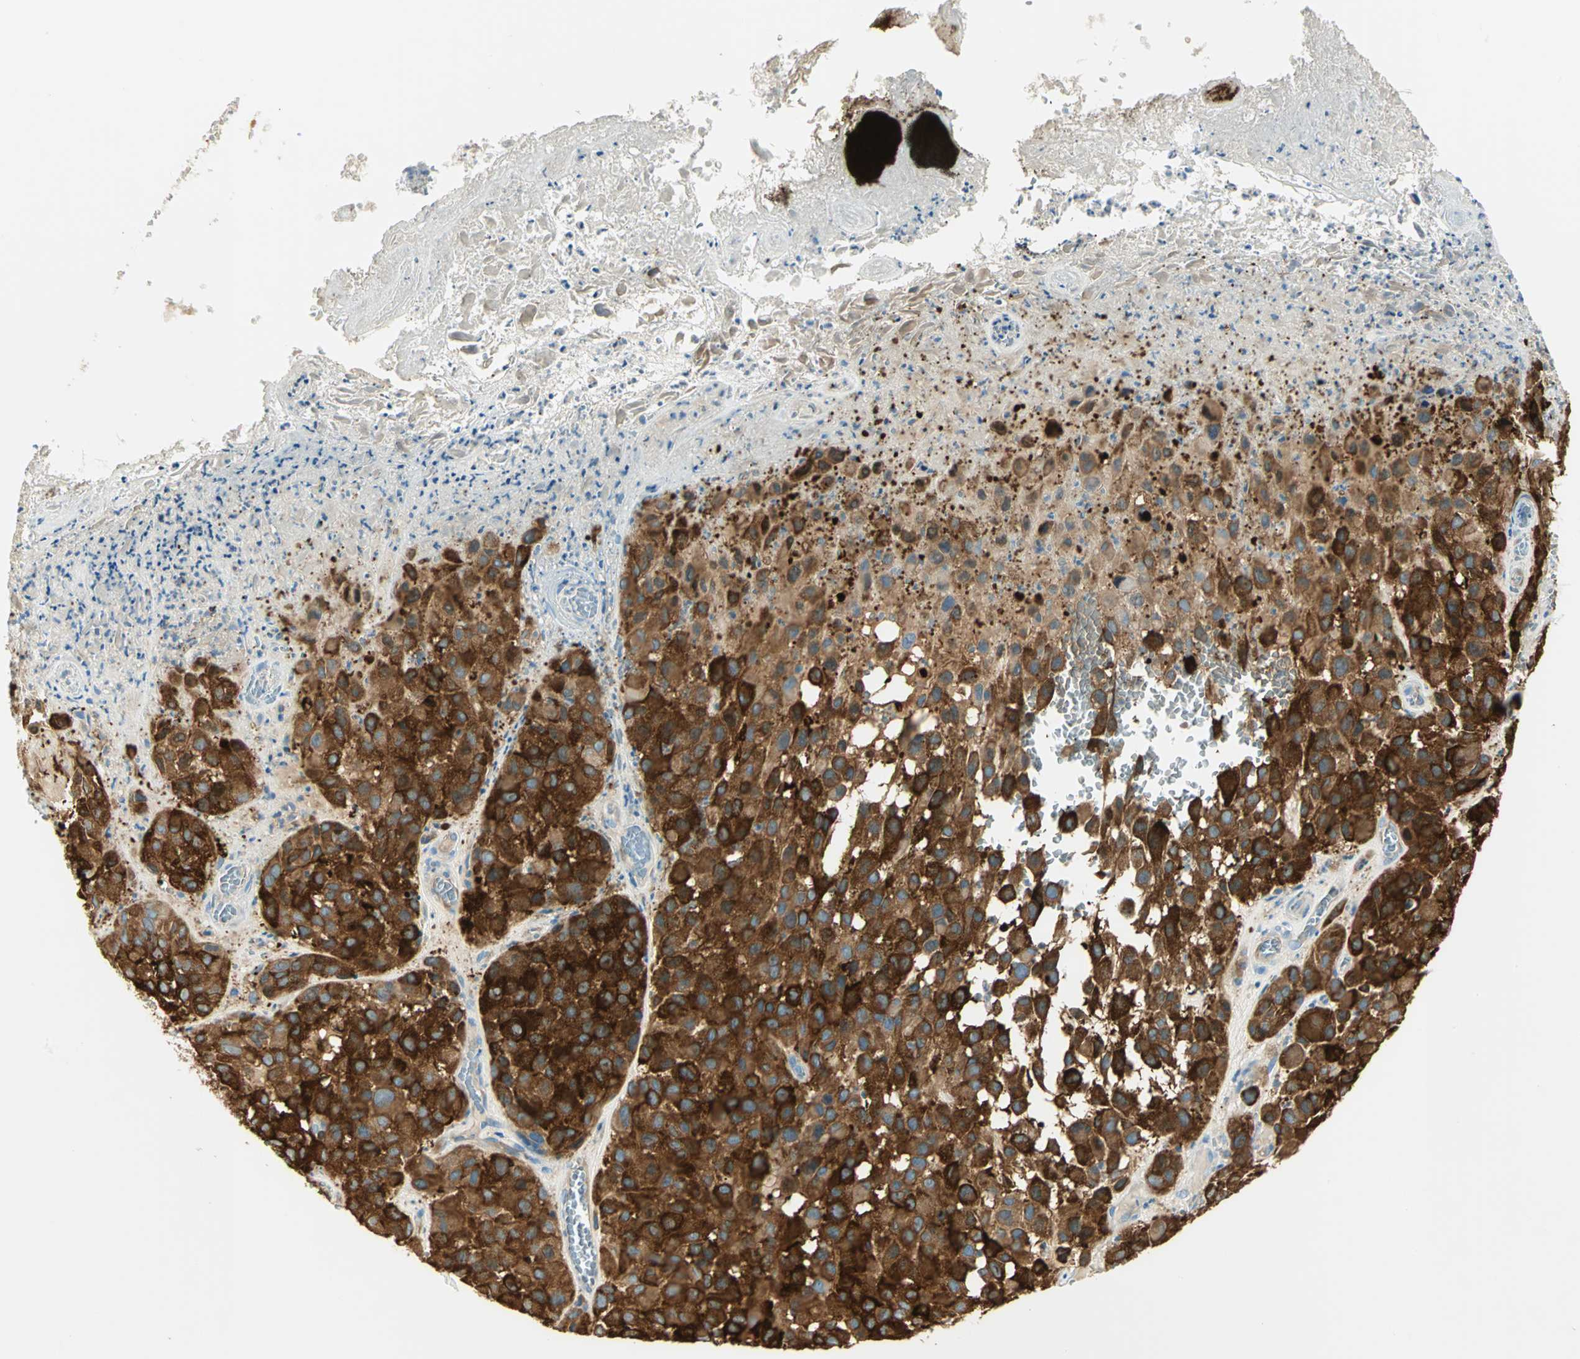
{"staining": {"intensity": "strong", "quantity": ">75%", "location": "cytoplasmic/membranous"}, "tissue": "melanoma", "cell_type": "Tumor cells", "image_type": "cancer", "snomed": [{"axis": "morphology", "description": "Malignant melanoma, NOS"}, {"axis": "topography", "description": "Skin"}], "caption": "IHC image of human melanoma stained for a protein (brown), which demonstrates high levels of strong cytoplasmic/membranous positivity in approximately >75% of tumor cells.", "gene": "WARS1", "patient": {"sex": "female", "age": 21}}